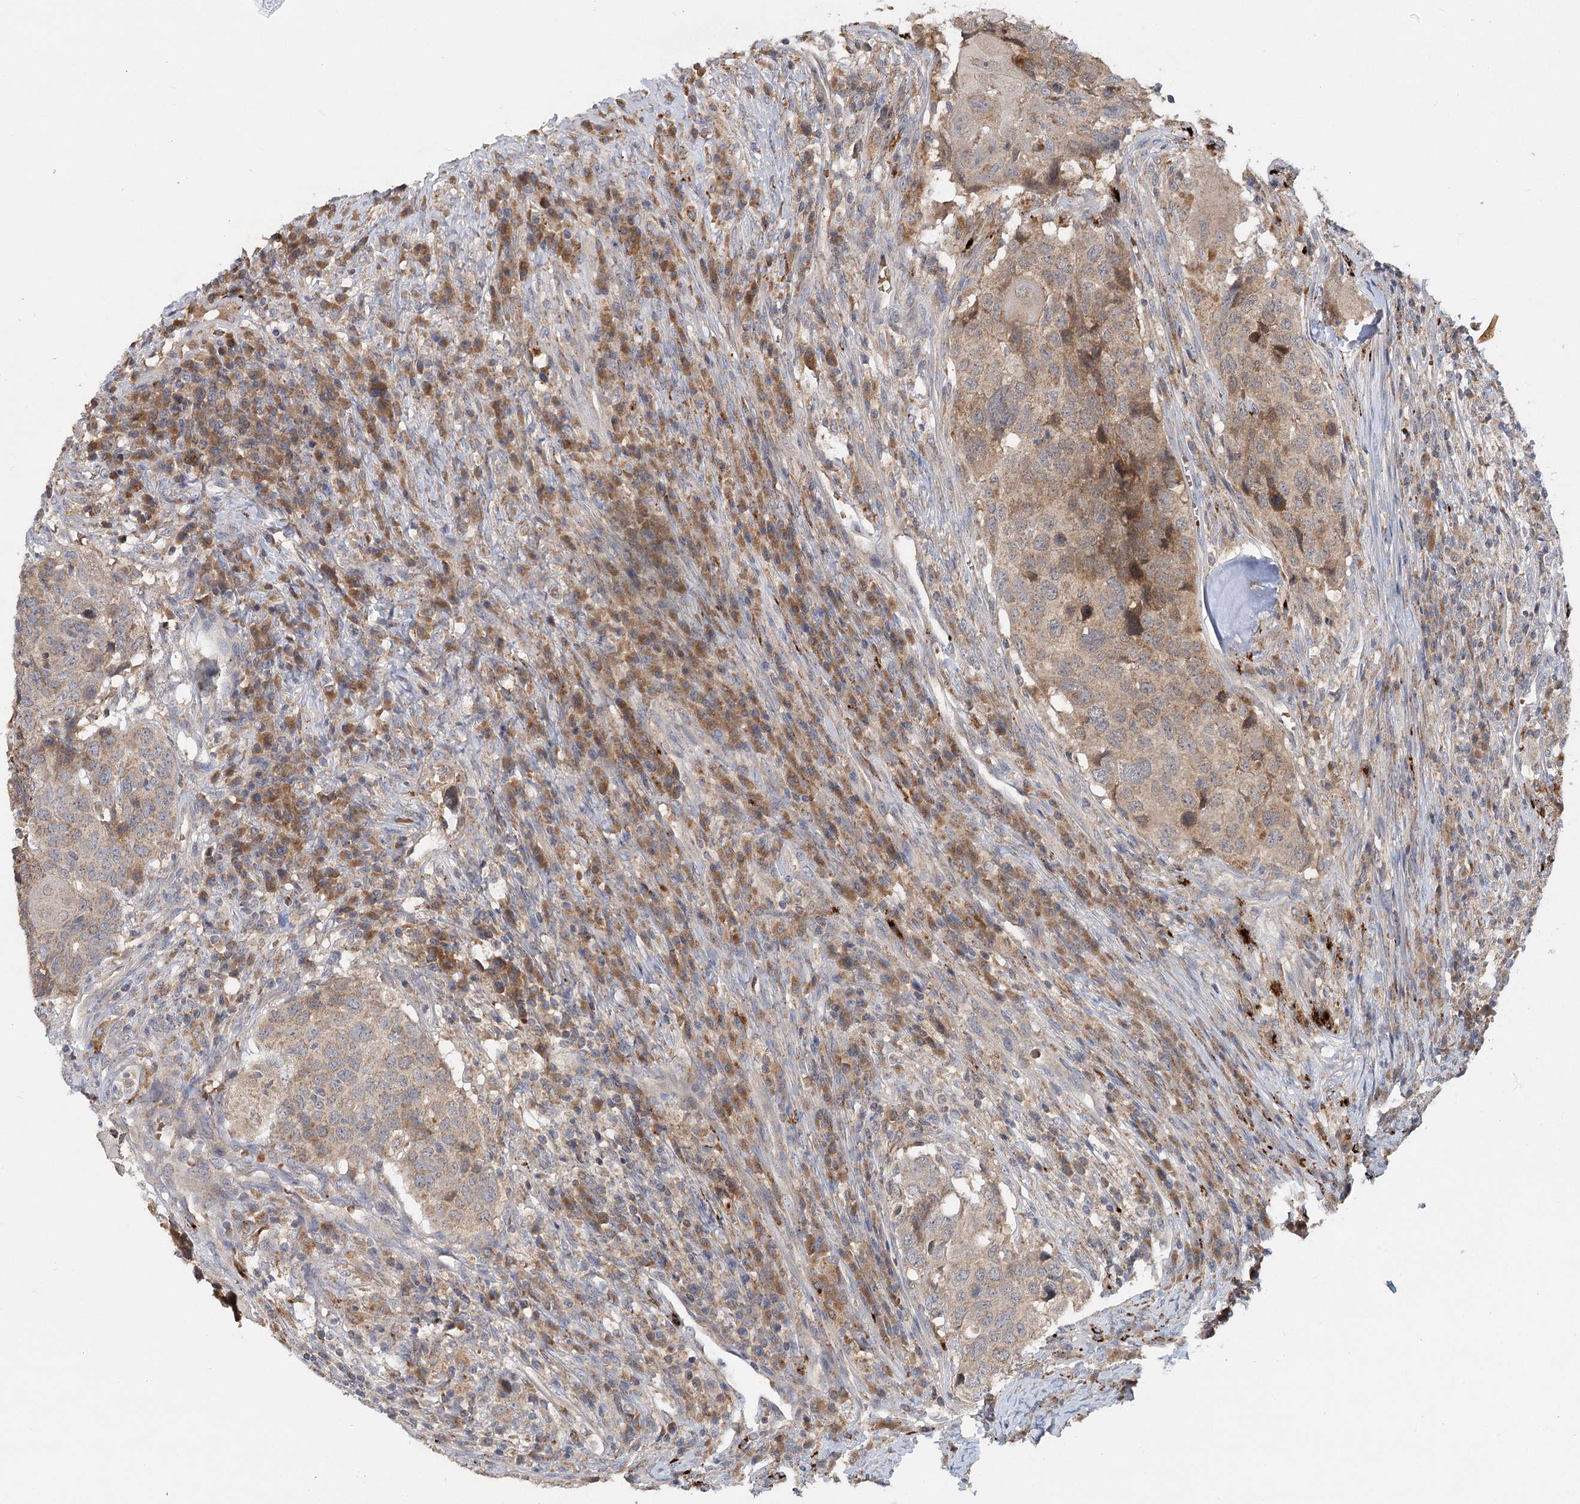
{"staining": {"intensity": "weak", "quantity": ">75%", "location": "cytoplasmic/membranous"}, "tissue": "head and neck cancer", "cell_type": "Tumor cells", "image_type": "cancer", "snomed": [{"axis": "morphology", "description": "Squamous cell carcinoma, NOS"}, {"axis": "topography", "description": "Head-Neck"}], "caption": "Weak cytoplasmic/membranous expression is seen in about >75% of tumor cells in squamous cell carcinoma (head and neck).", "gene": "PYROXD2", "patient": {"sex": "male", "age": 66}}